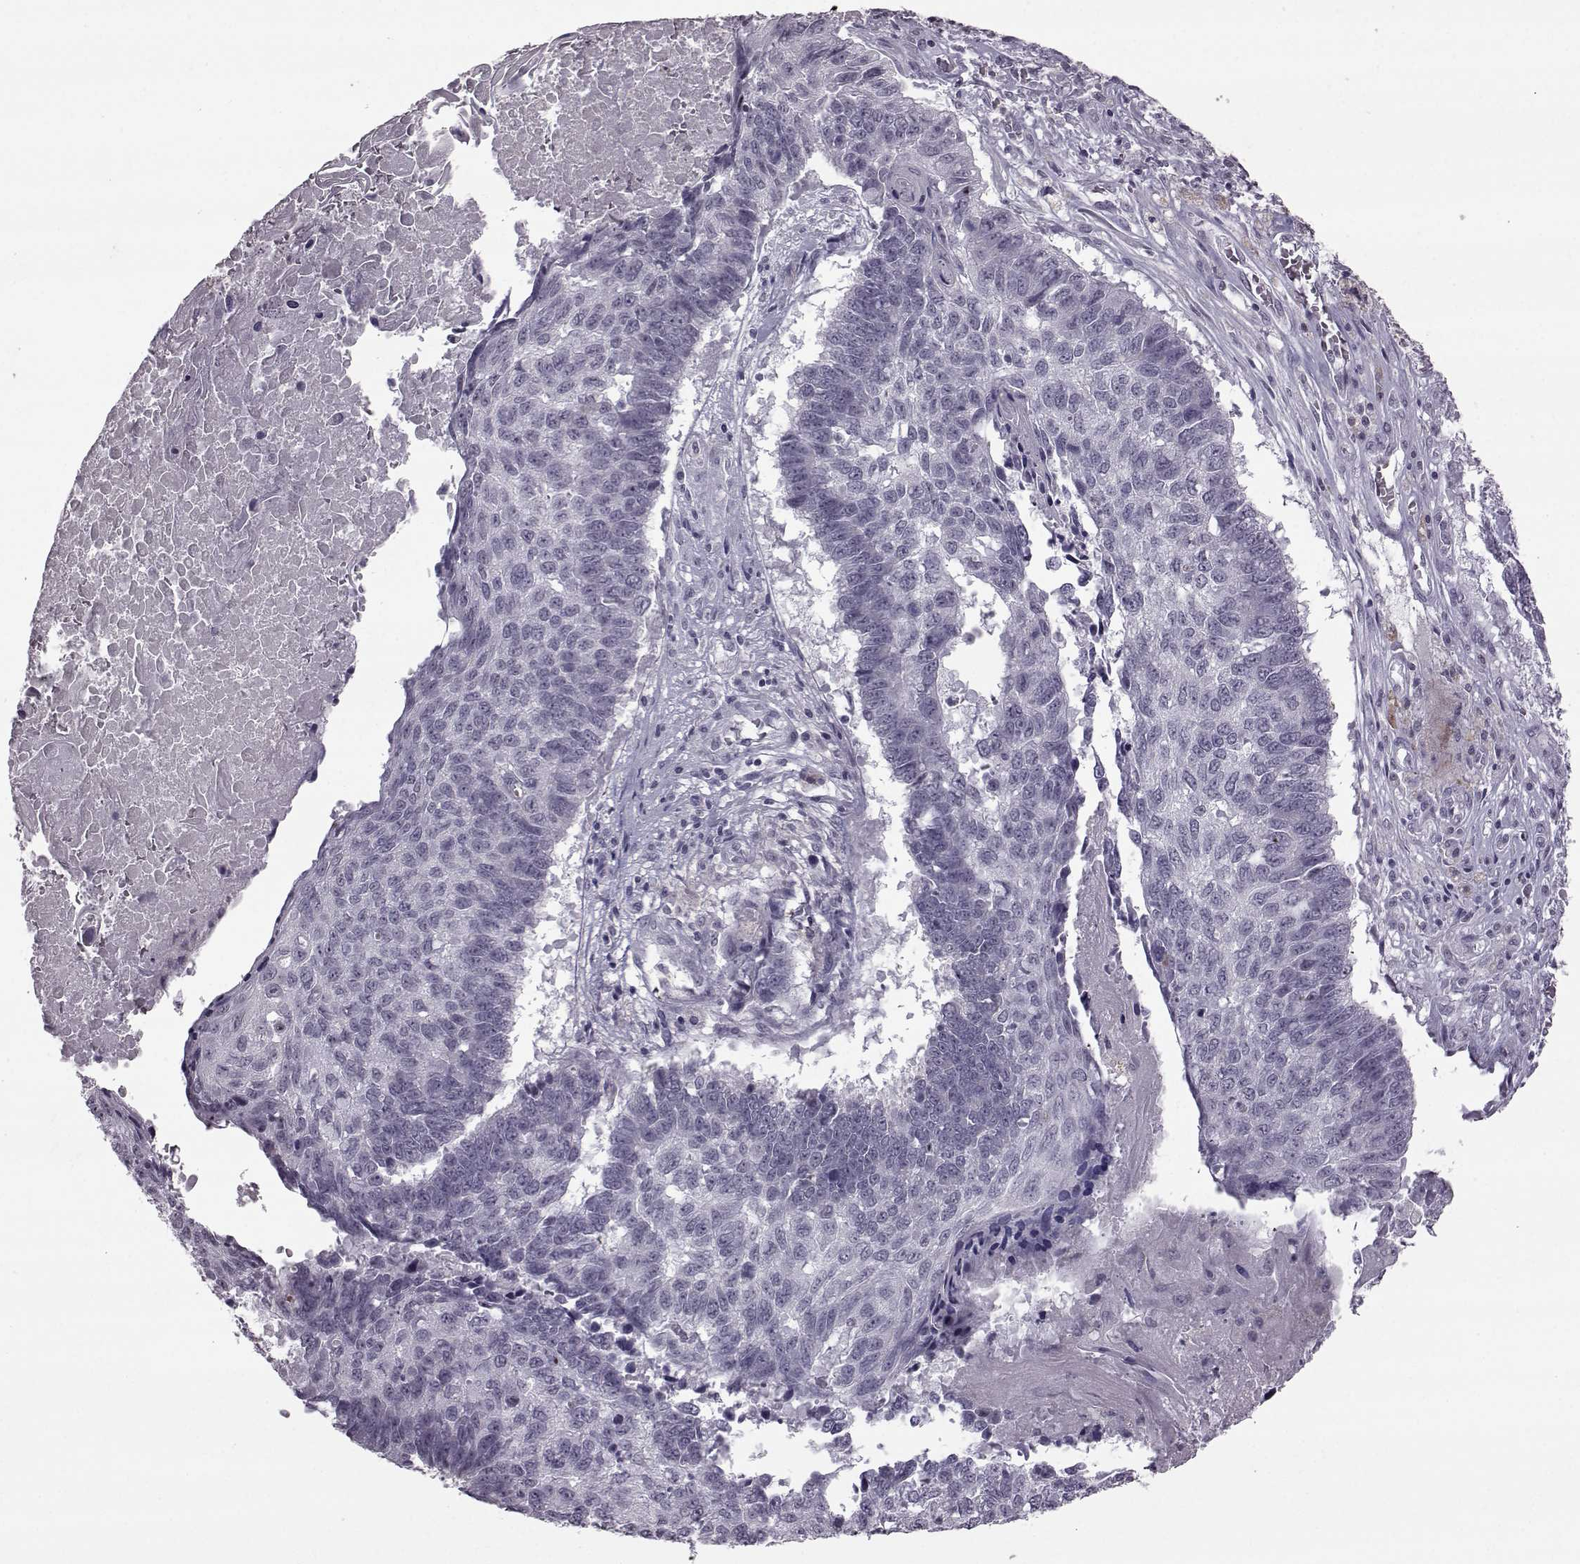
{"staining": {"intensity": "negative", "quantity": "none", "location": "none"}, "tissue": "lung cancer", "cell_type": "Tumor cells", "image_type": "cancer", "snomed": [{"axis": "morphology", "description": "Squamous cell carcinoma, NOS"}, {"axis": "topography", "description": "Lung"}], "caption": "High magnification brightfield microscopy of lung cancer (squamous cell carcinoma) stained with DAB (3,3'-diaminobenzidine) (brown) and counterstained with hematoxylin (blue): tumor cells show no significant expression.", "gene": "SLC28A2", "patient": {"sex": "male", "age": 73}}